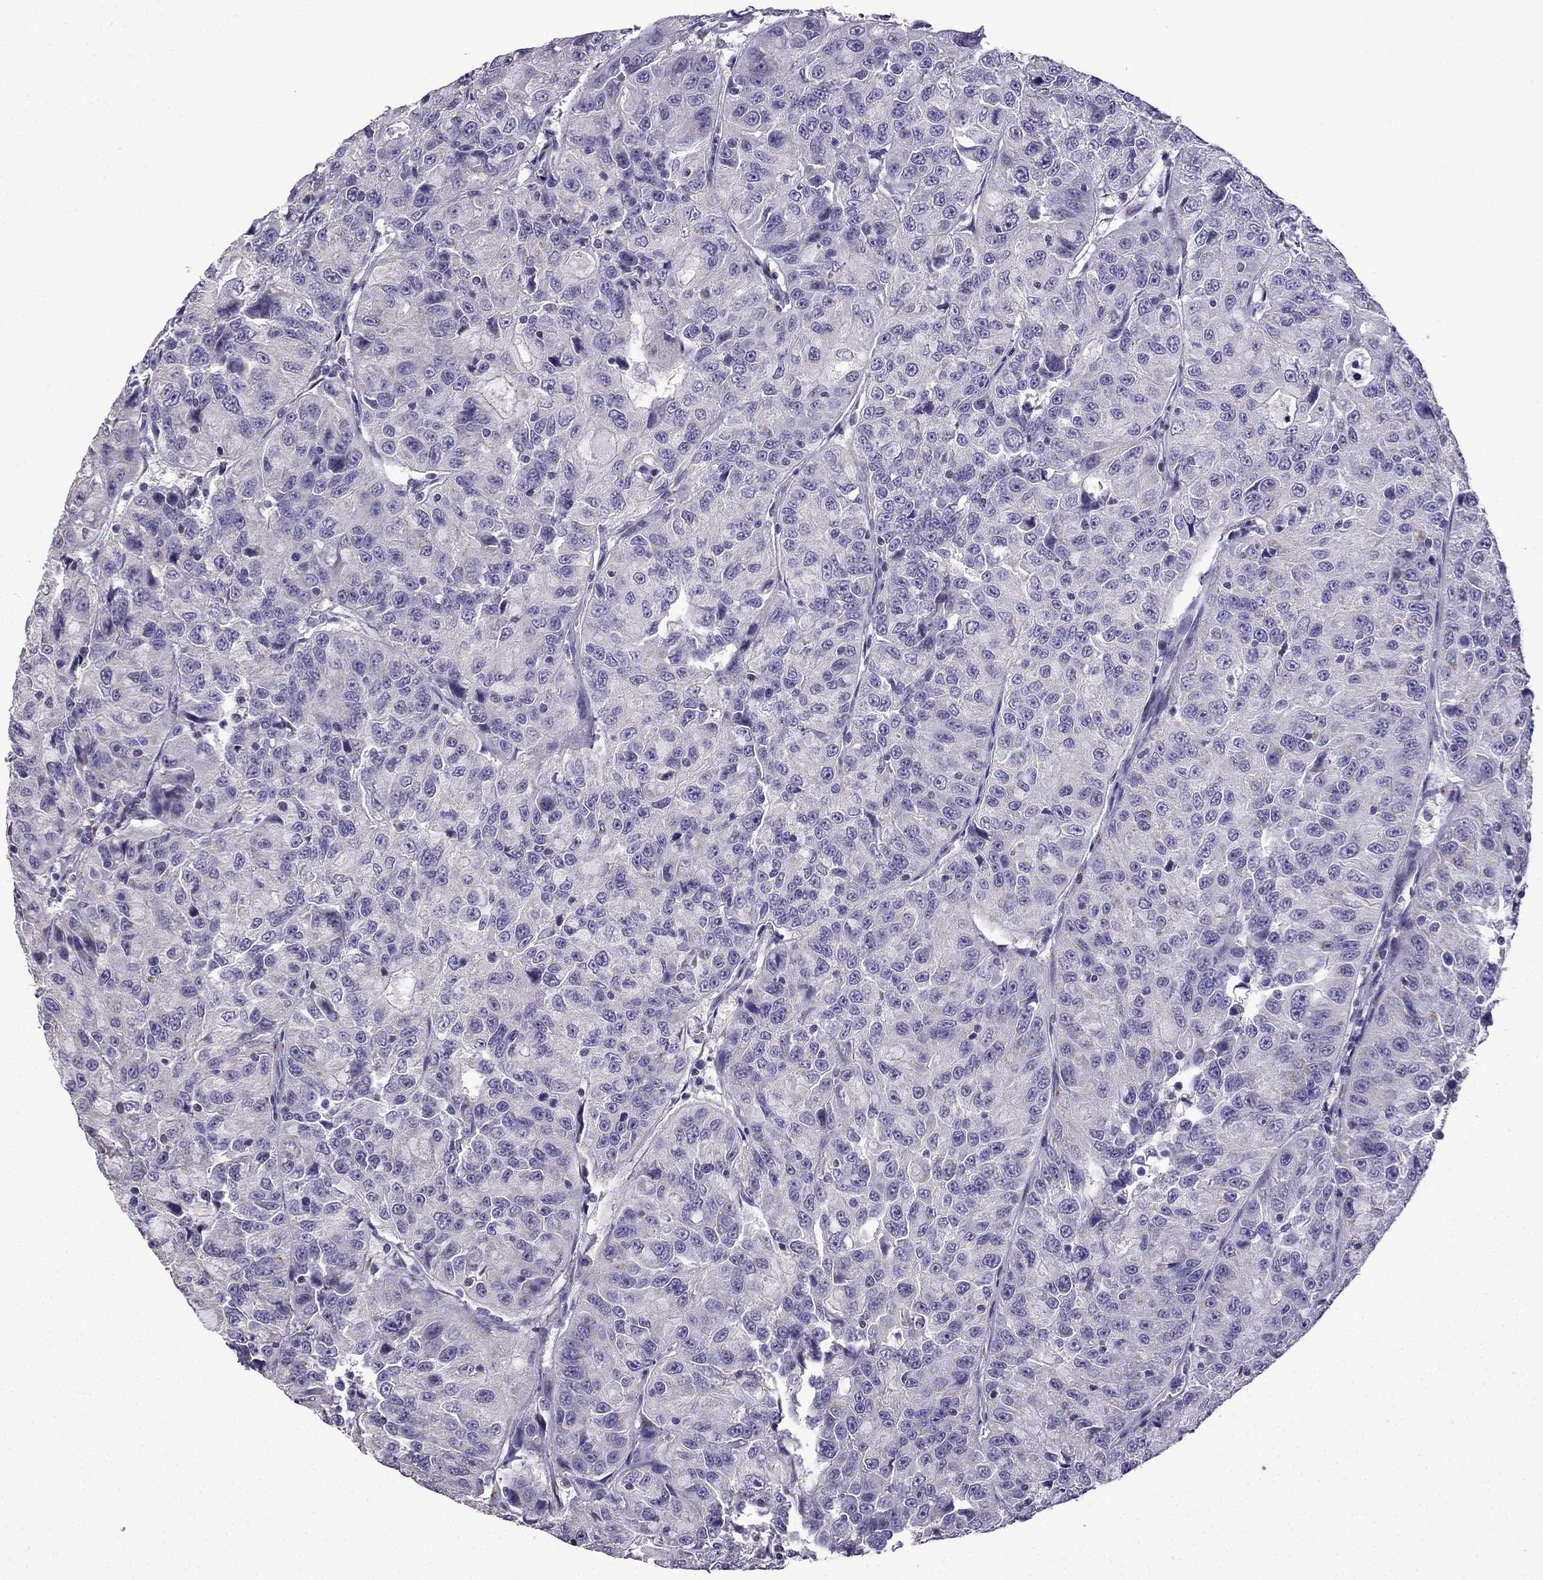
{"staining": {"intensity": "negative", "quantity": "none", "location": "none"}, "tissue": "urothelial cancer", "cell_type": "Tumor cells", "image_type": "cancer", "snomed": [{"axis": "morphology", "description": "Urothelial carcinoma, NOS"}, {"axis": "morphology", "description": "Urothelial carcinoma, High grade"}, {"axis": "topography", "description": "Urinary bladder"}], "caption": "Tumor cells show no significant staining in urothelial cancer.", "gene": "TTN", "patient": {"sex": "female", "age": 73}}